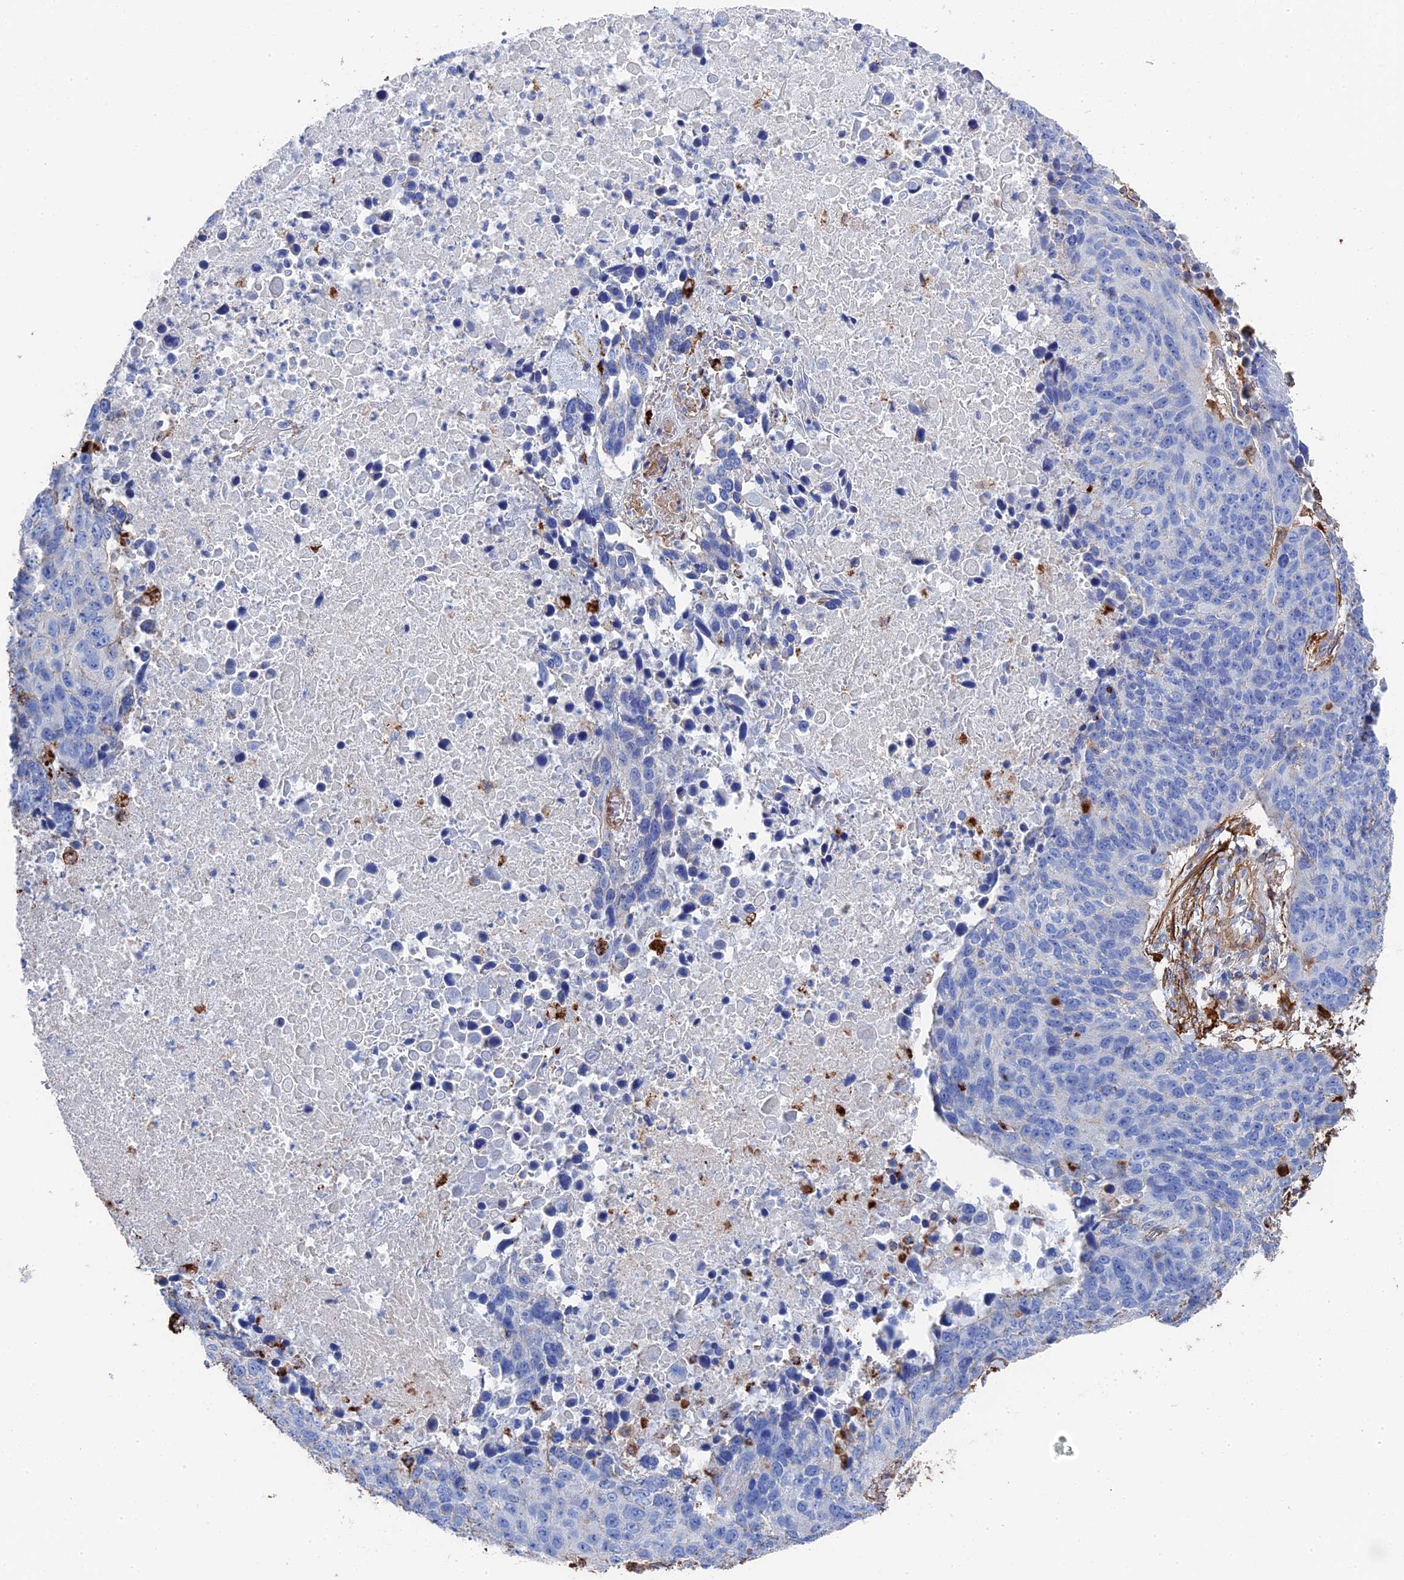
{"staining": {"intensity": "negative", "quantity": "none", "location": "none"}, "tissue": "lung cancer", "cell_type": "Tumor cells", "image_type": "cancer", "snomed": [{"axis": "morphology", "description": "Normal tissue, NOS"}, {"axis": "morphology", "description": "Squamous cell carcinoma, NOS"}, {"axis": "topography", "description": "Lymph node"}, {"axis": "topography", "description": "Lung"}], "caption": "DAB immunohistochemical staining of lung cancer (squamous cell carcinoma) displays no significant expression in tumor cells.", "gene": "STRA6", "patient": {"sex": "male", "age": 66}}